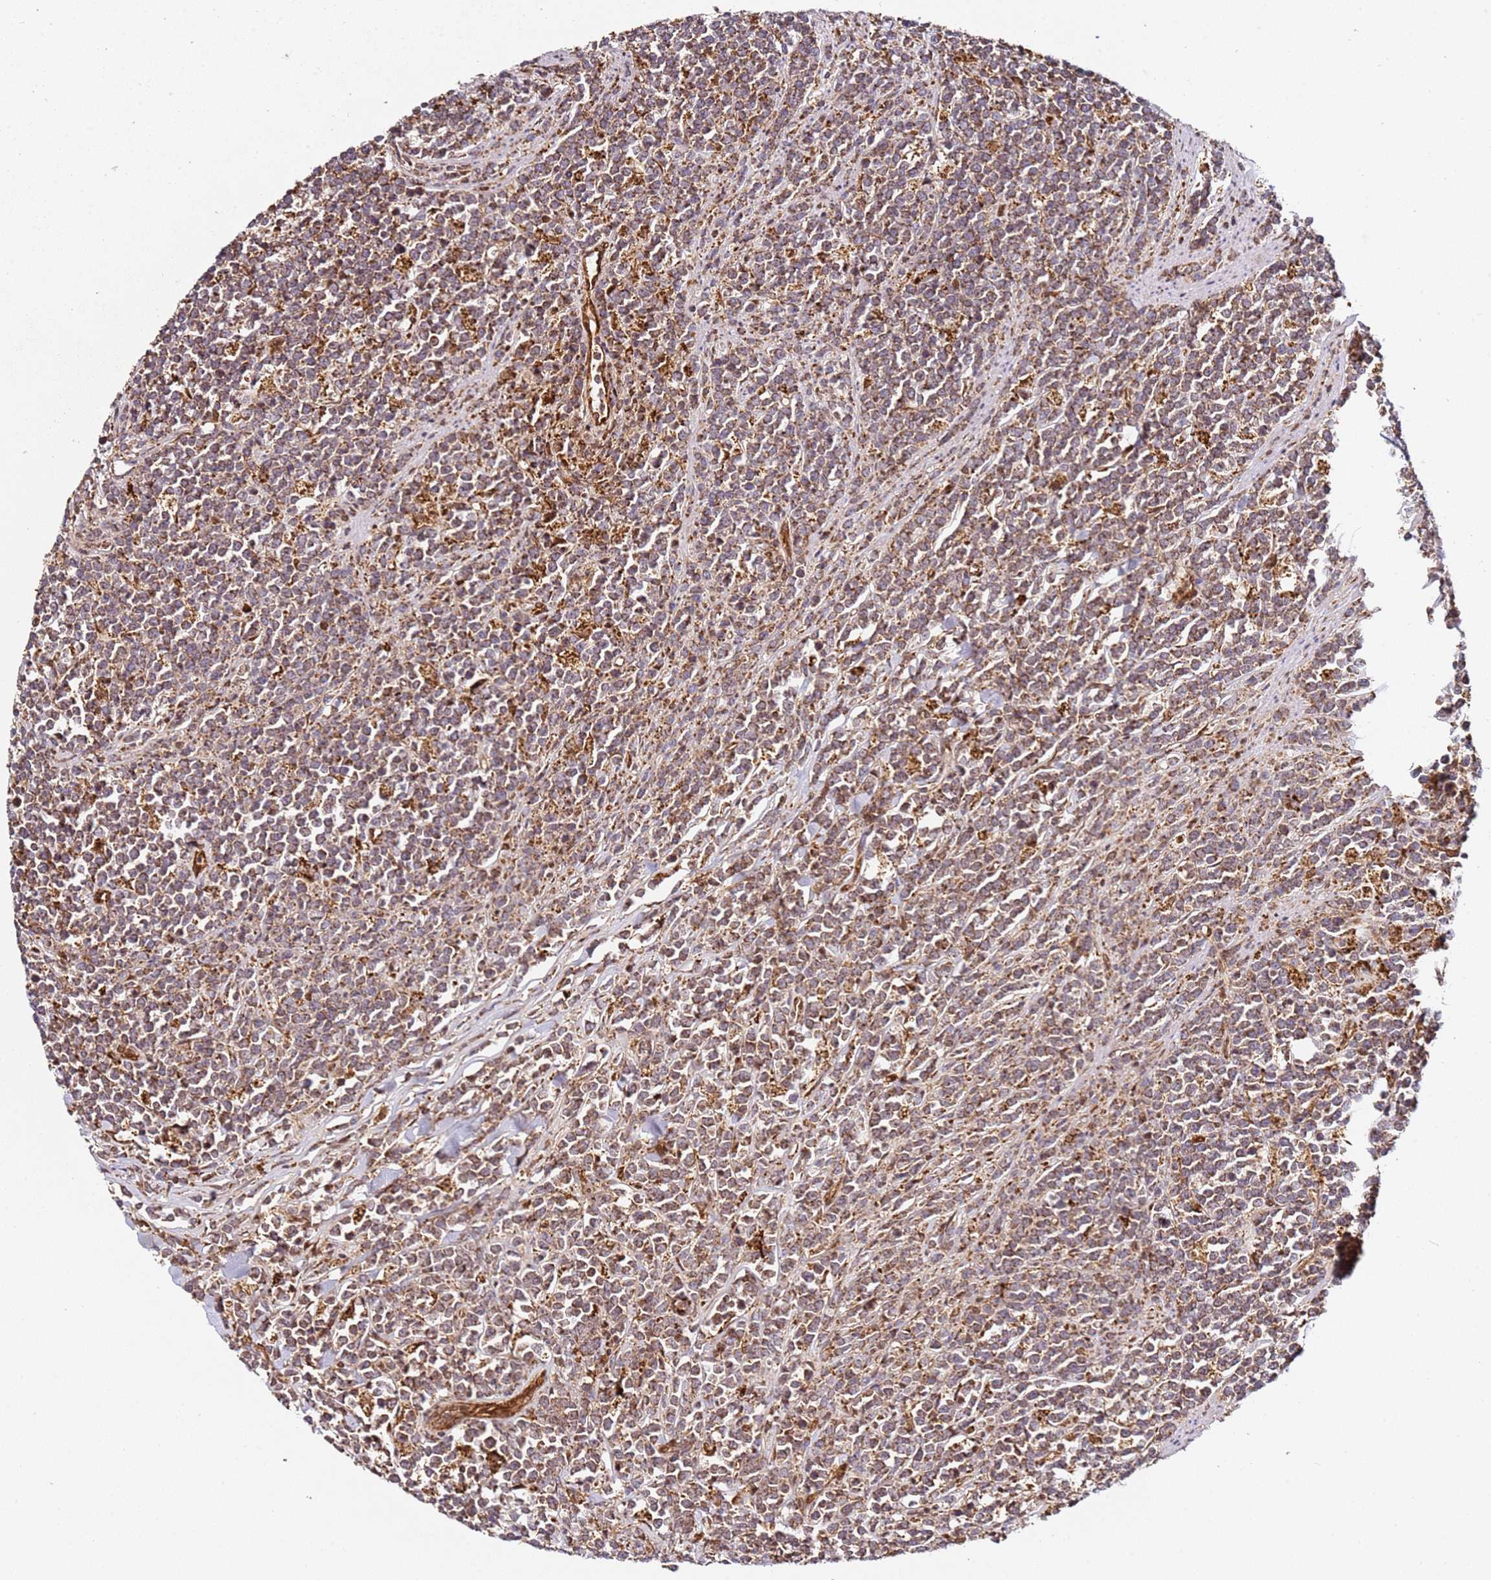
{"staining": {"intensity": "moderate", "quantity": ">75%", "location": "cytoplasmic/membranous"}, "tissue": "lymphoma", "cell_type": "Tumor cells", "image_type": "cancer", "snomed": [{"axis": "morphology", "description": "Malignant lymphoma, non-Hodgkin's type, High grade"}, {"axis": "topography", "description": "Small intestine"}, {"axis": "topography", "description": "Colon"}], "caption": "A histopathology image of human lymphoma stained for a protein shows moderate cytoplasmic/membranous brown staining in tumor cells.", "gene": "SMOX", "patient": {"sex": "male", "age": 8}}